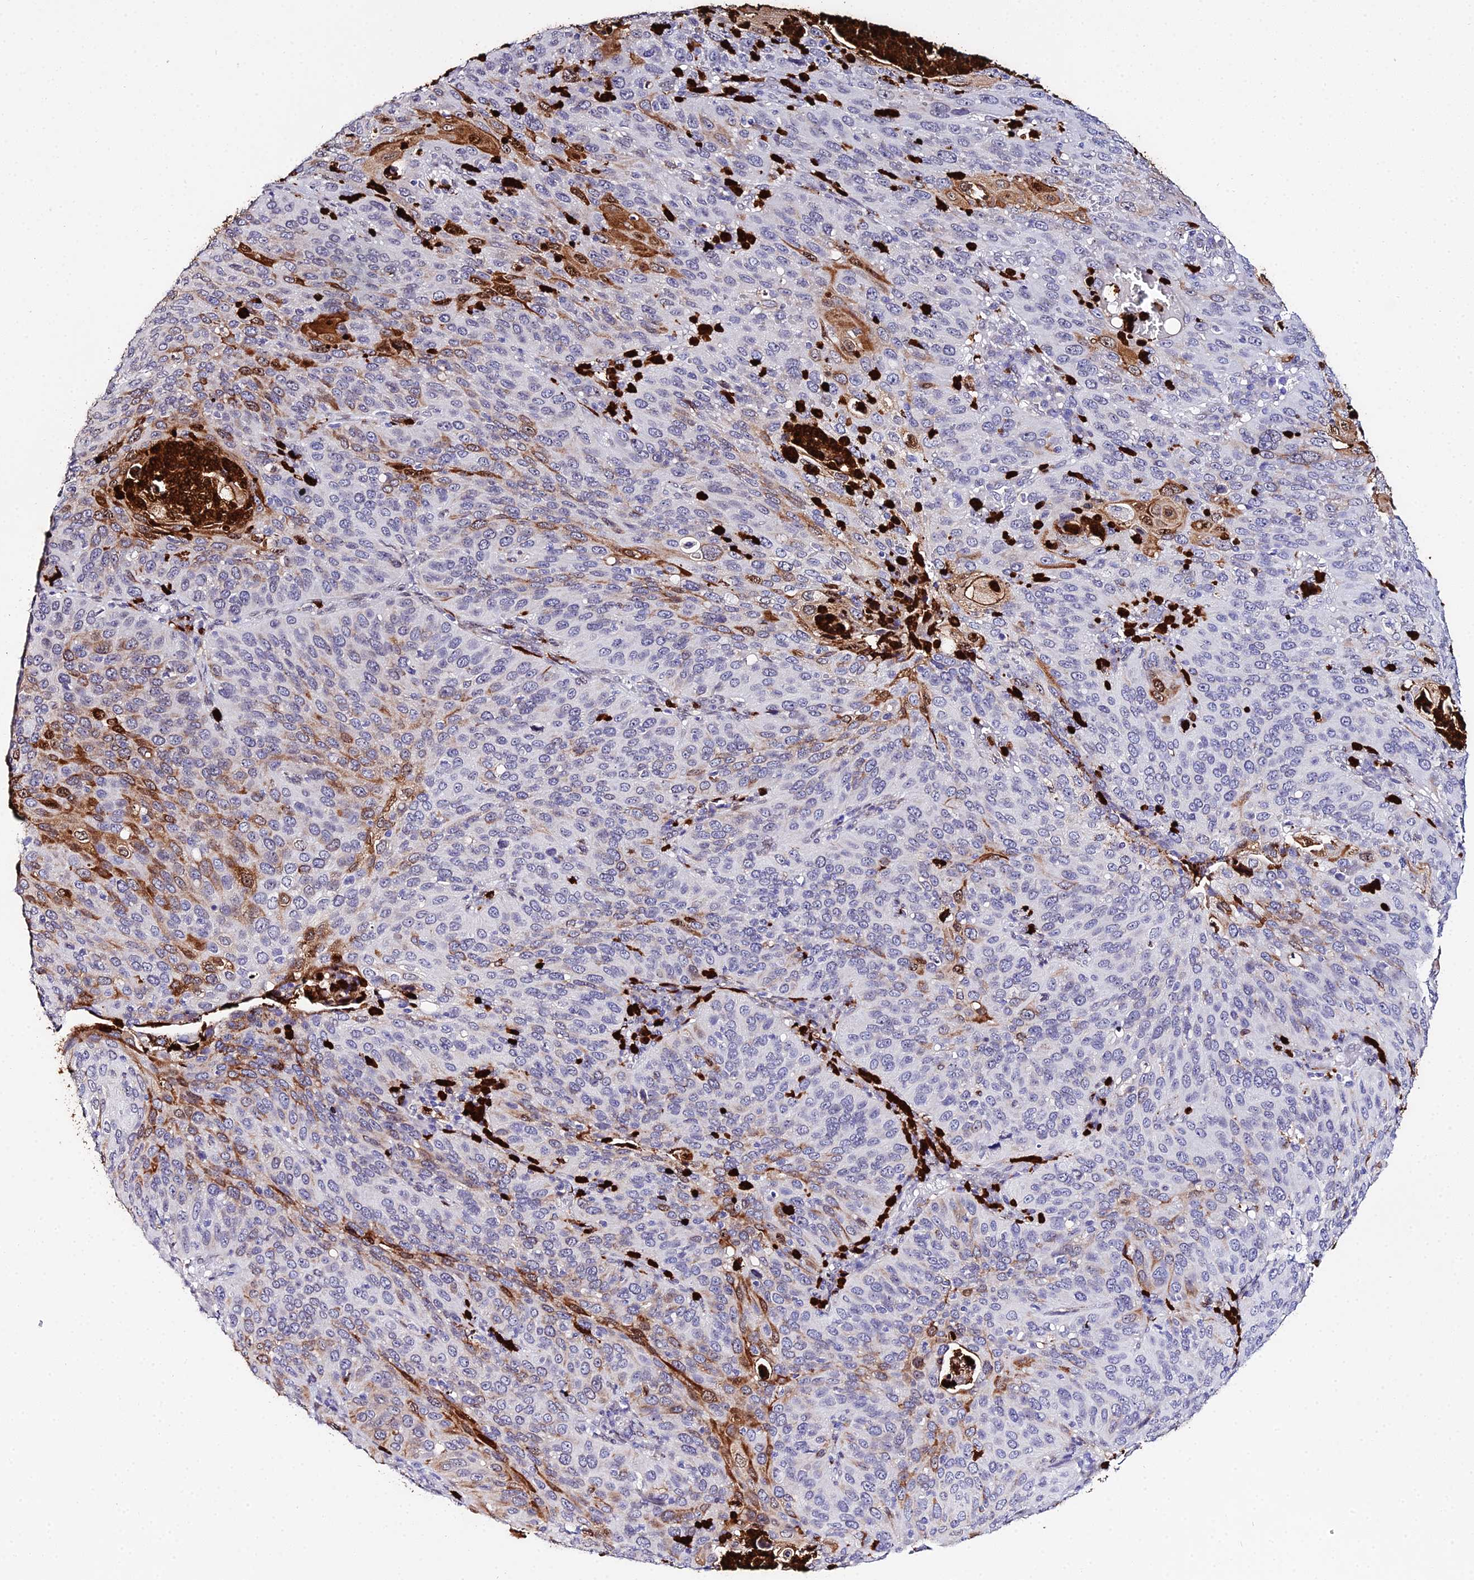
{"staining": {"intensity": "moderate", "quantity": "<25%", "location": "cytoplasmic/membranous,nuclear"}, "tissue": "cervical cancer", "cell_type": "Tumor cells", "image_type": "cancer", "snomed": [{"axis": "morphology", "description": "Squamous cell carcinoma, NOS"}, {"axis": "topography", "description": "Cervix"}], "caption": "Immunohistochemistry of human cervical cancer (squamous cell carcinoma) demonstrates low levels of moderate cytoplasmic/membranous and nuclear staining in about <25% of tumor cells.", "gene": "MCM10", "patient": {"sex": "female", "age": 36}}